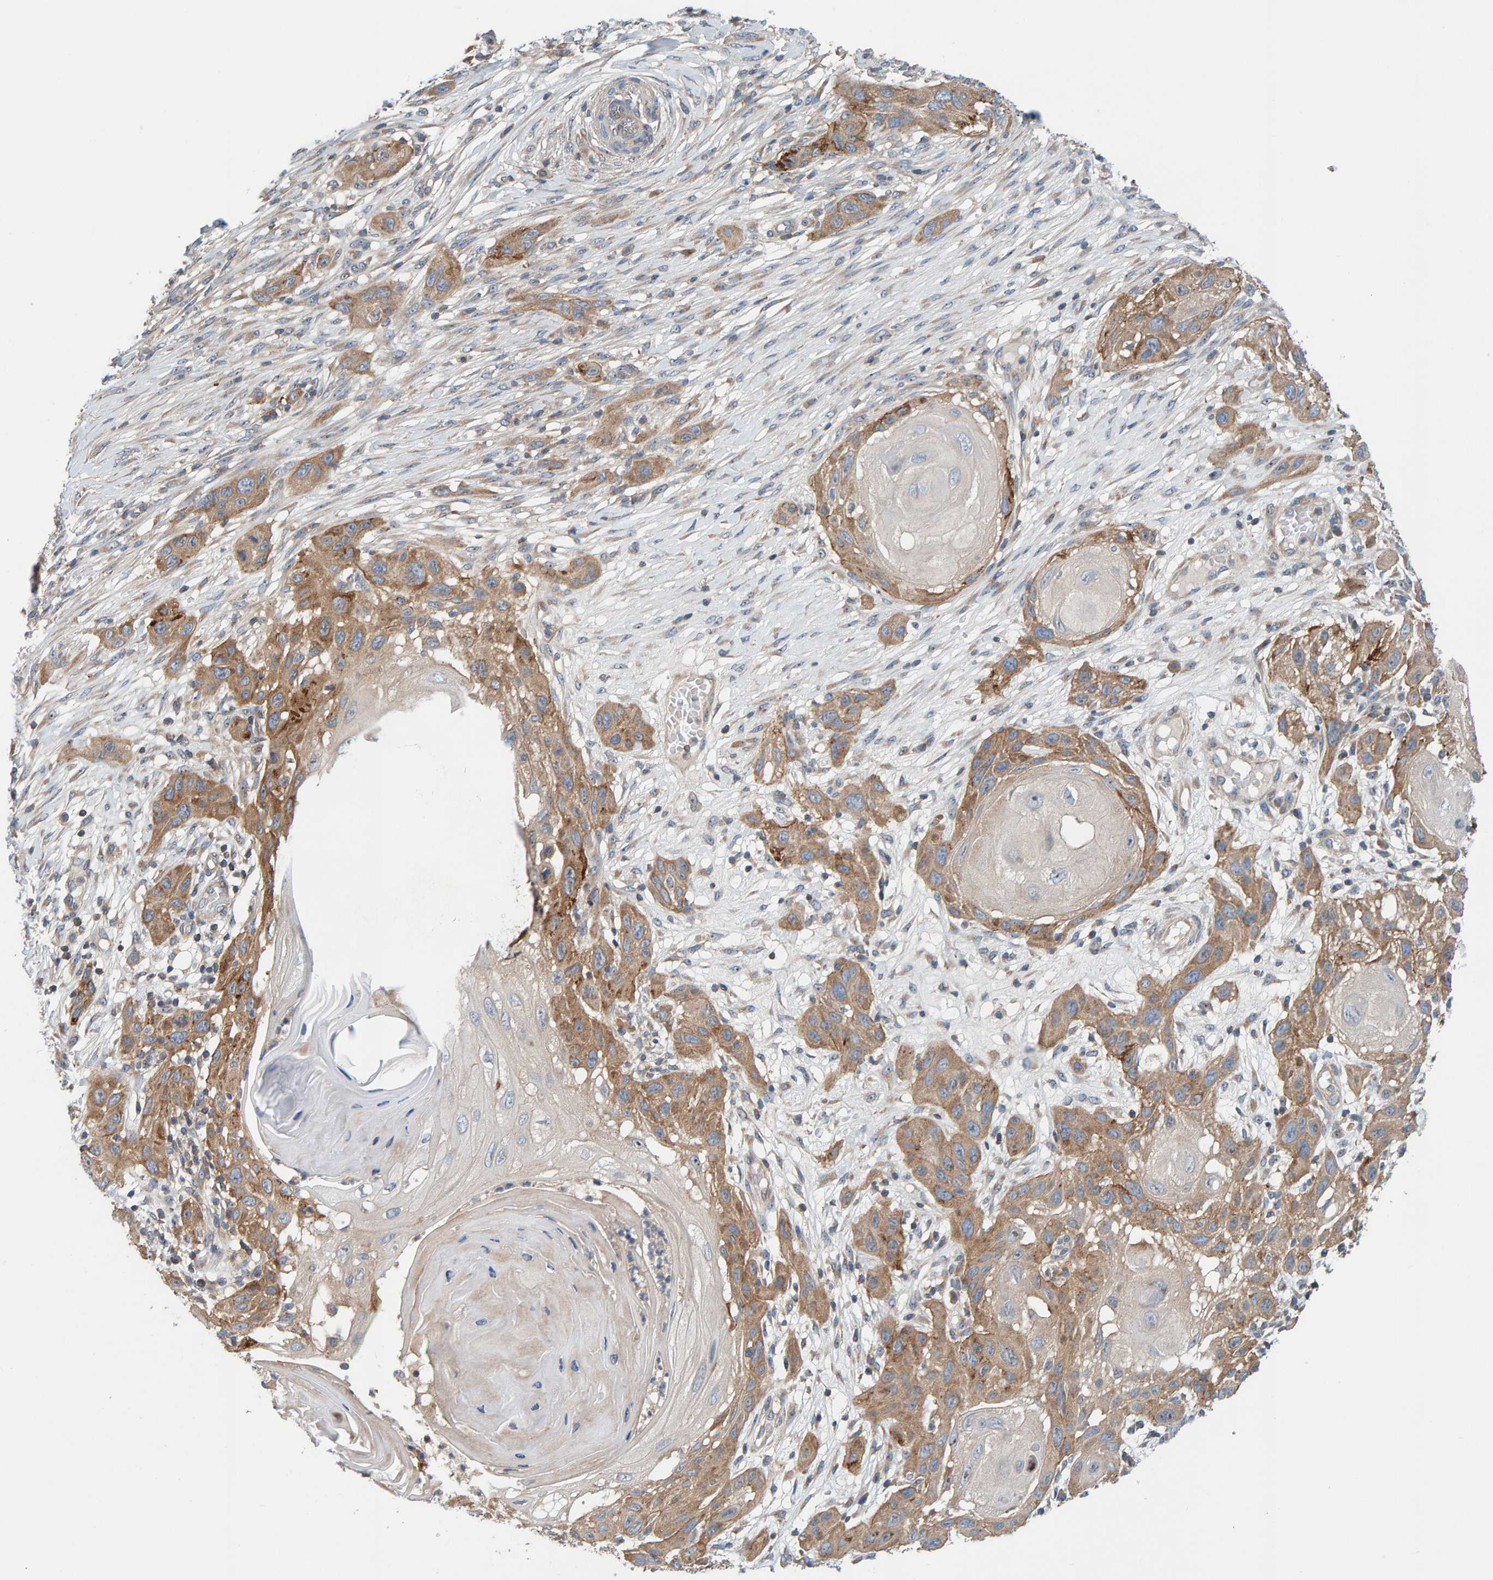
{"staining": {"intensity": "moderate", "quantity": "25%-75%", "location": "cytoplasmic/membranous"}, "tissue": "skin cancer", "cell_type": "Tumor cells", "image_type": "cancer", "snomed": [{"axis": "morphology", "description": "Squamous cell carcinoma, NOS"}, {"axis": "topography", "description": "Skin"}], "caption": "Protein expression by IHC shows moderate cytoplasmic/membranous positivity in about 25%-75% of tumor cells in skin squamous cell carcinoma. (Brightfield microscopy of DAB IHC at high magnification).", "gene": "CCM2", "patient": {"sex": "female", "age": 96}}